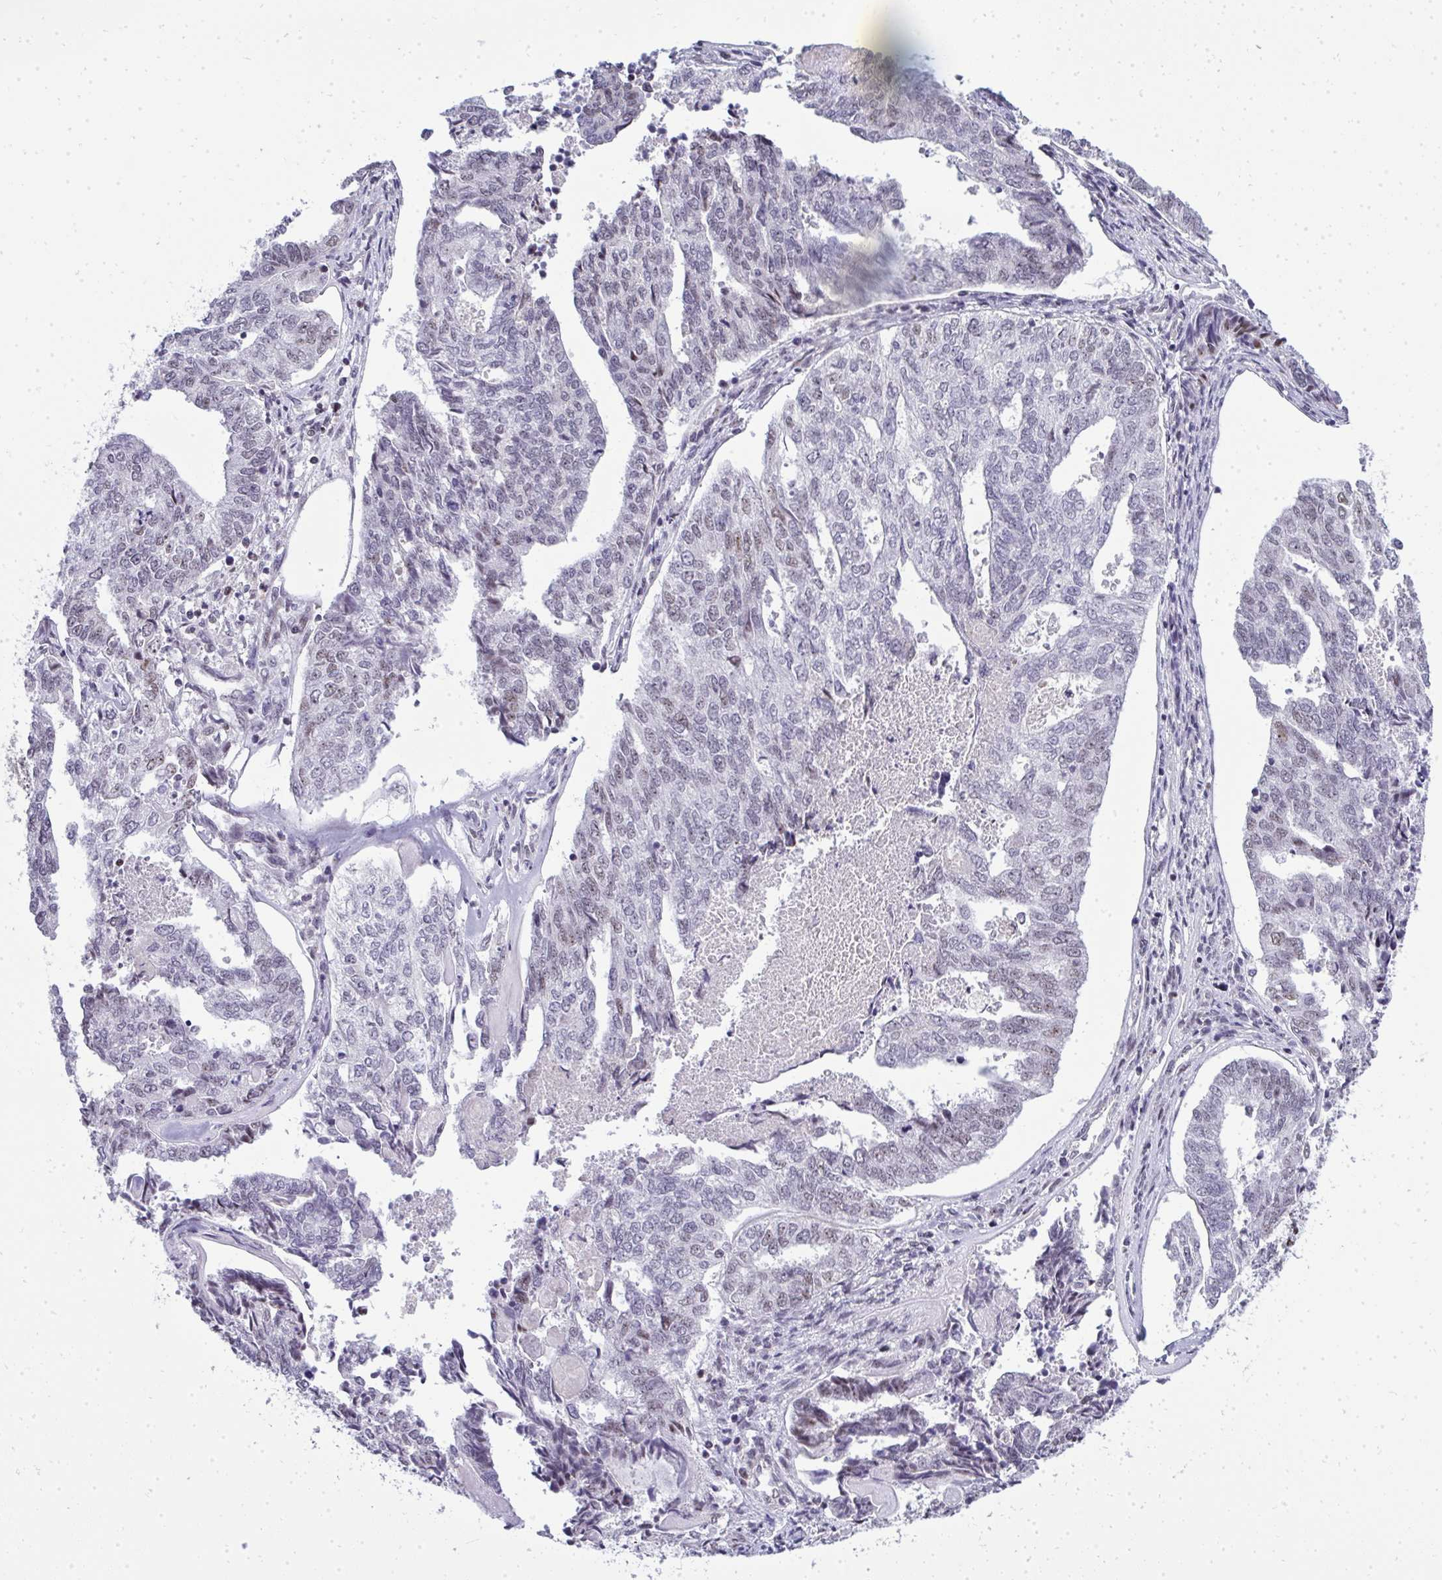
{"staining": {"intensity": "weak", "quantity": "<25%", "location": "nuclear"}, "tissue": "endometrial cancer", "cell_type": "Tumor cells", "image_type": "cancer", "snomed": [{"axis": "morphology", "description": "Adenocarcinoma, NOS"}, {"axis": "topography", "description": "Endometrium"}], "caption": "This is an IHC histopathology image of adenocarcinoma (endometrial). There is no staining in tumor cells.", "gene": "SIRT7", "patient": {"sex": "female", "age": 73}}